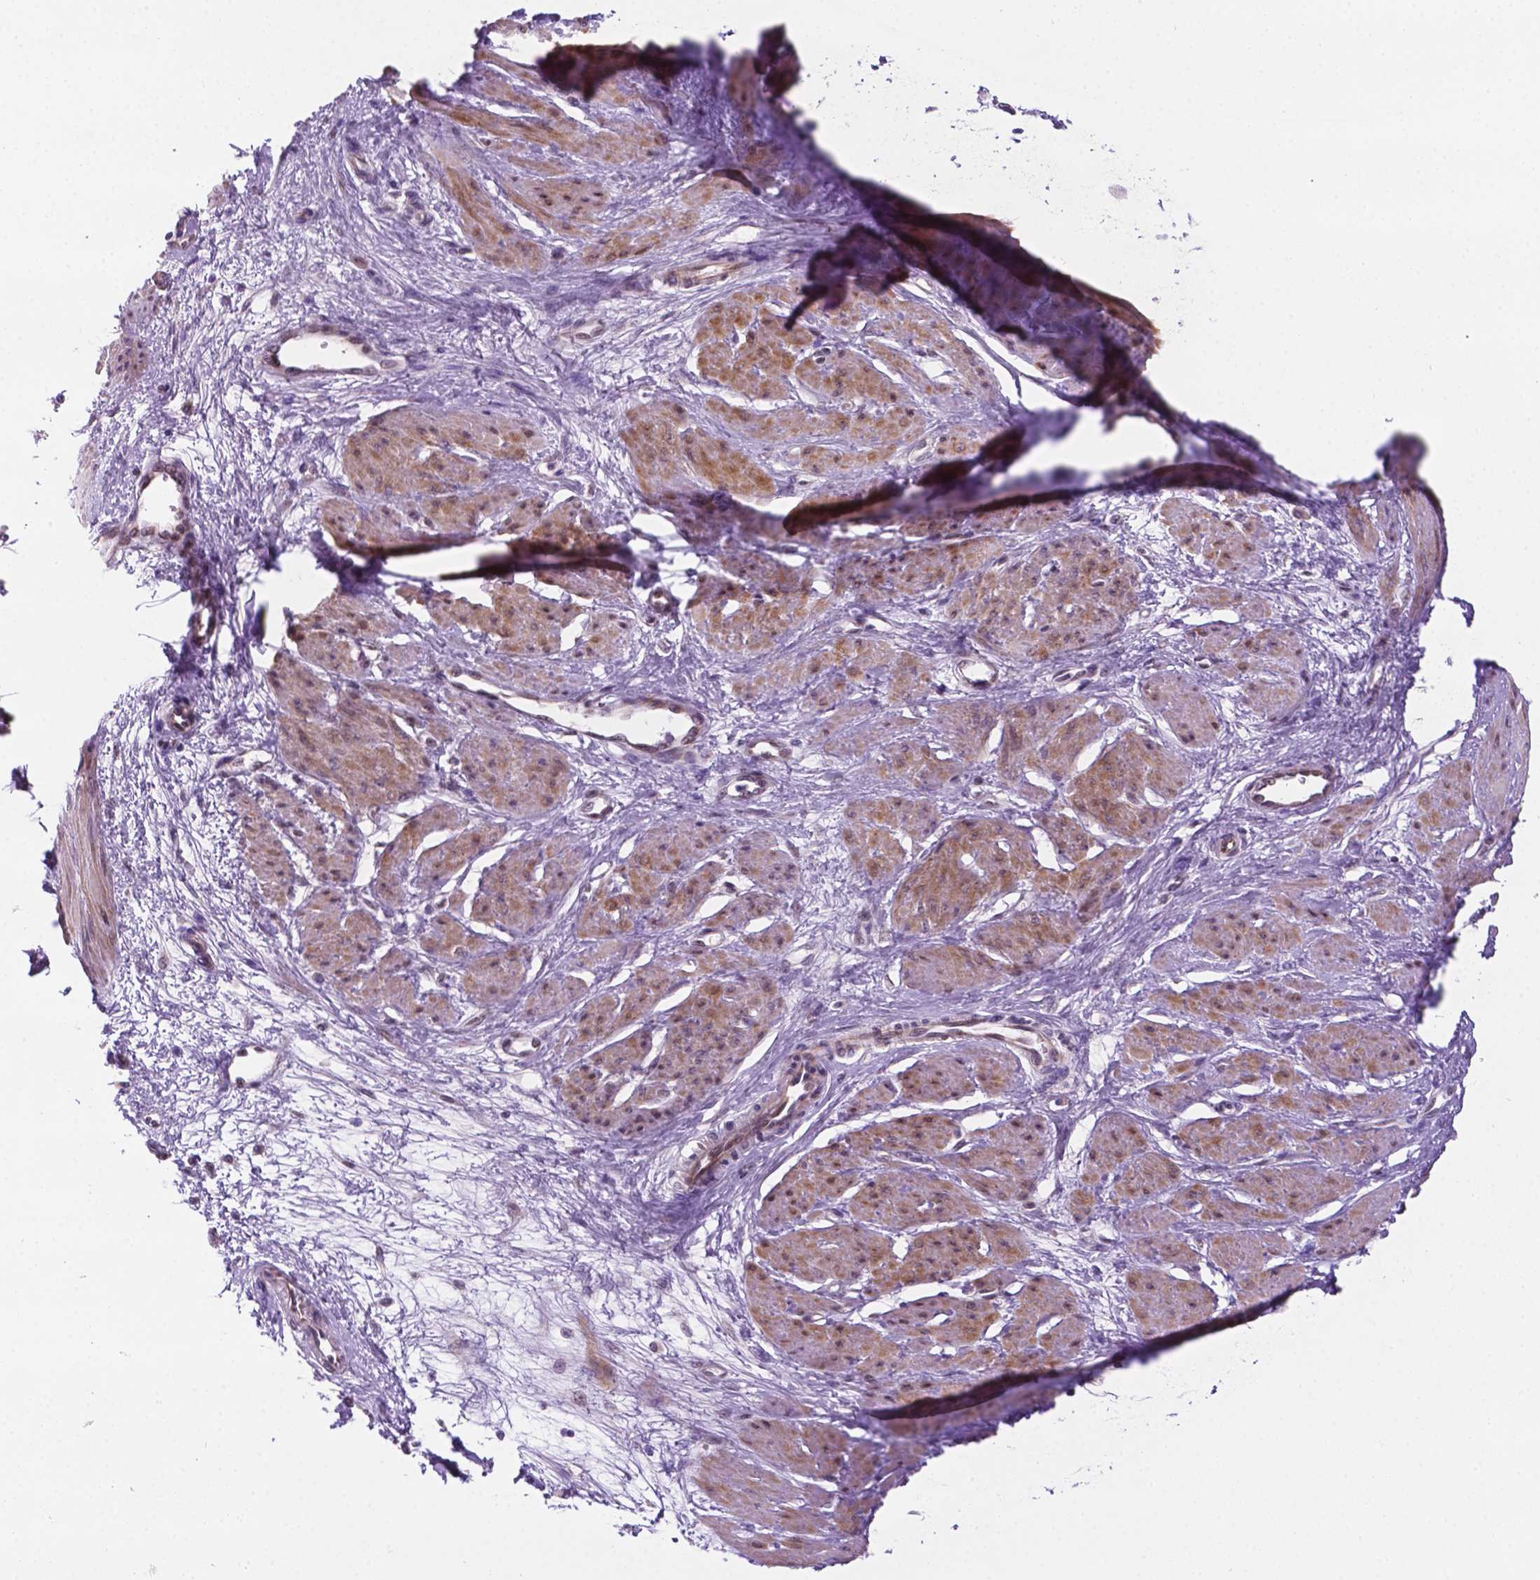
{"staining": {"intensity": "moderate", "quantity": "25%-75%", "location": "cytoplasmic/membranous,nuclear"}, "tissue": "smooth muscle", "cell_type": "Smooth muscle cells", "image_type": "normal", "snomed": [{"axis": "morphology", "description": "Normal tissue, NOS"}, {"axis": "topography", "description": "Smooth muscle"}, {"axis": "topography", "description": "Uterus"}], "caption": "An immunohistochemistry photomicrograph of unremarkable tissue is shown. Protein staining in brown labels moderate cytoplasmic/membranous,nuclear positivity in smooth muscle within smooth muscle cells. (Stains: DAB (3,3'-diaminobenzidine) in brown, nuclei in blue, Microscopy: brightfield microscopy at high magnification).", "gene": "C18orf21", "patient": {"sex": "female", "age": 39}}